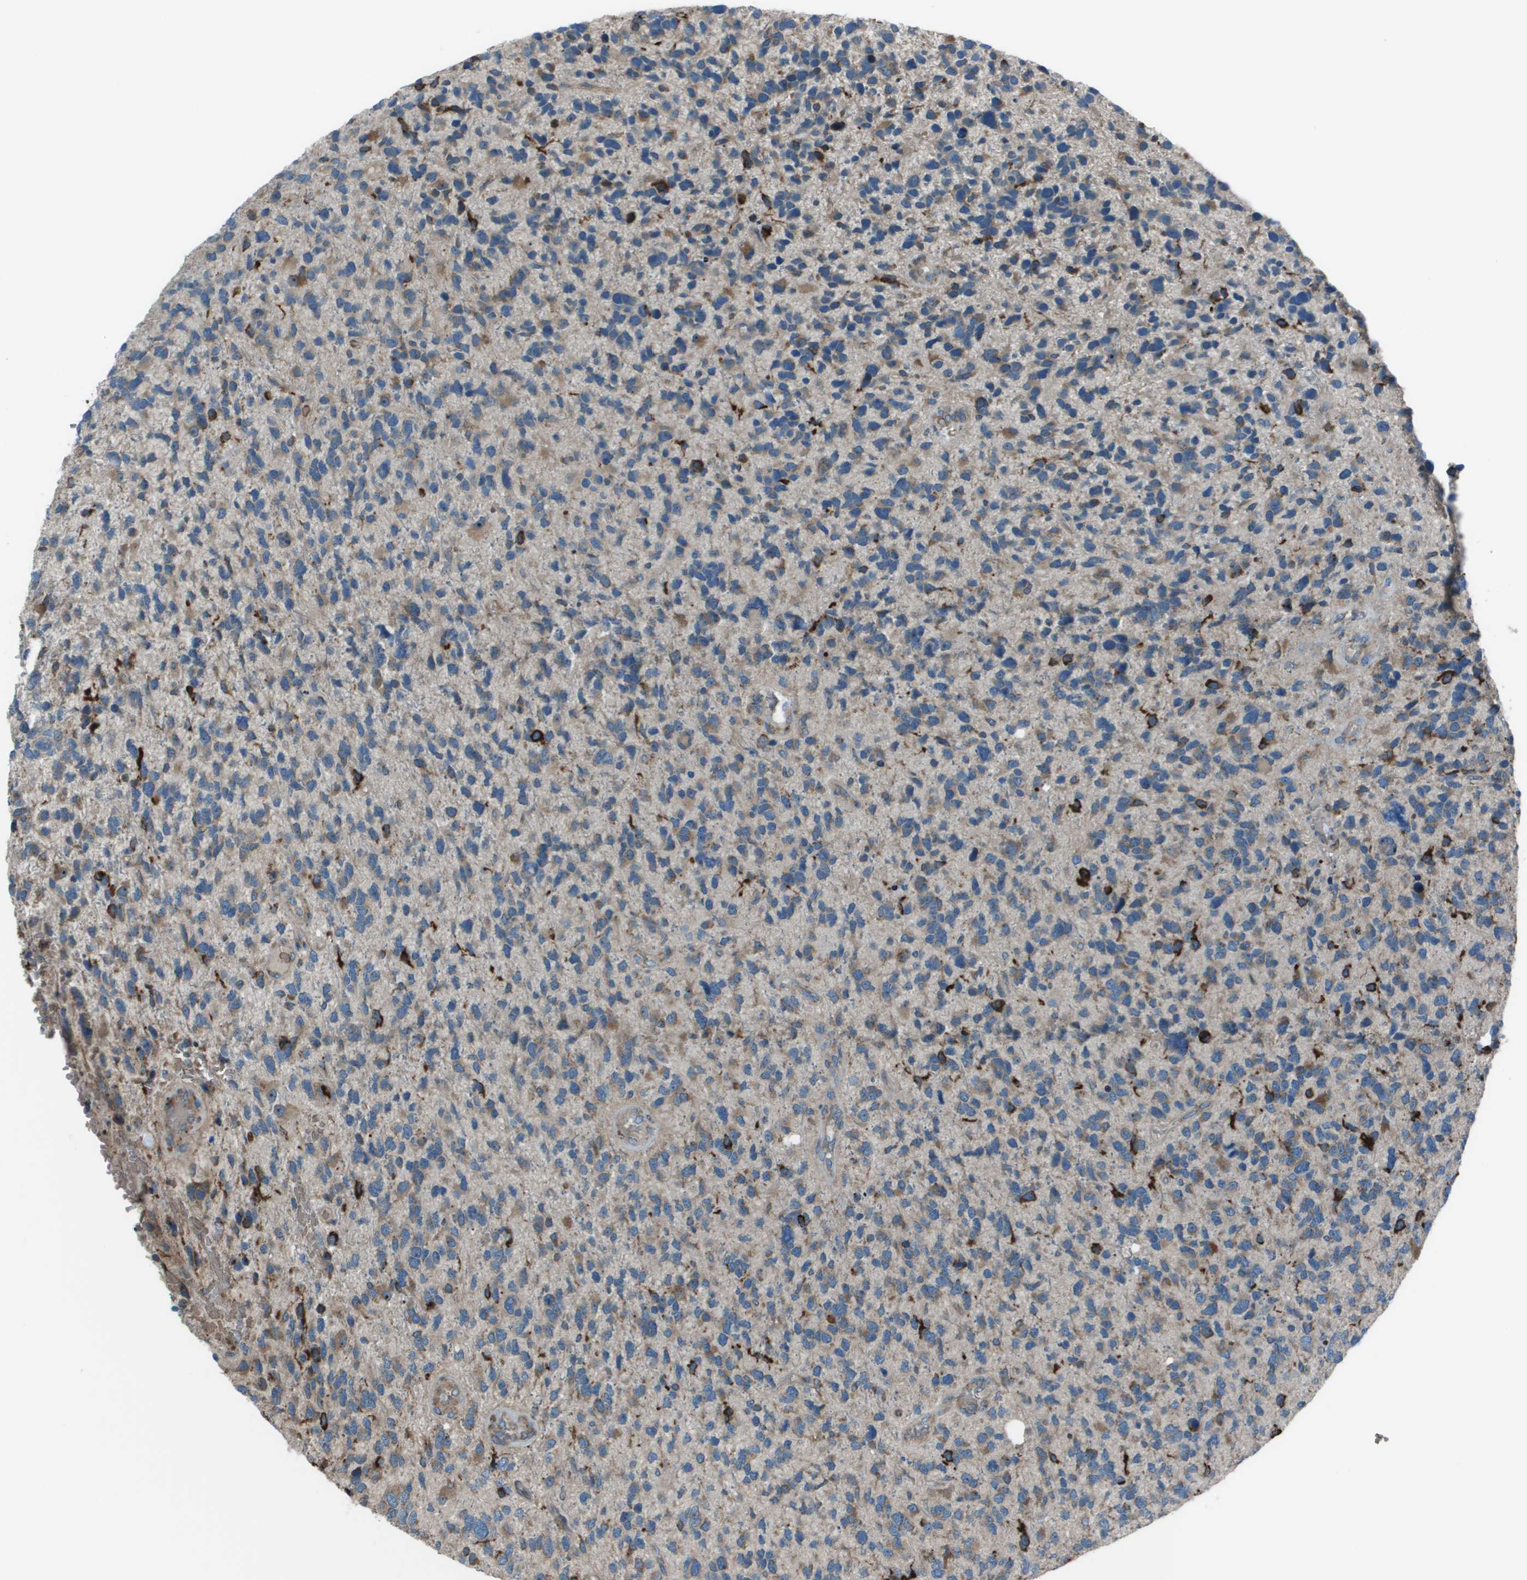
{"staining": {"intensity": "moderate", "quantity": "25%-75%", "location": "cytoplasmic/membranous"}, "tissue": "glioma", "cell_type": "Tumor cells", "image_type": "cancer", "snomed": [{"axis": "morphology", "description": "Glioma, malignant, High grade"}, {"axis": "topography", "description": "Brain"}], "caption": "Malignant glioma (high-grade) stained with DAB (3,3'-diaminobenzidine) immunohistochemistry (IHC) shows medium levels of moderate cytoplasmic/membranous expression in about 25%-75% of tumor cells.", "gene": "UTS2", "patient": {"sex": "female", "age": 58}}